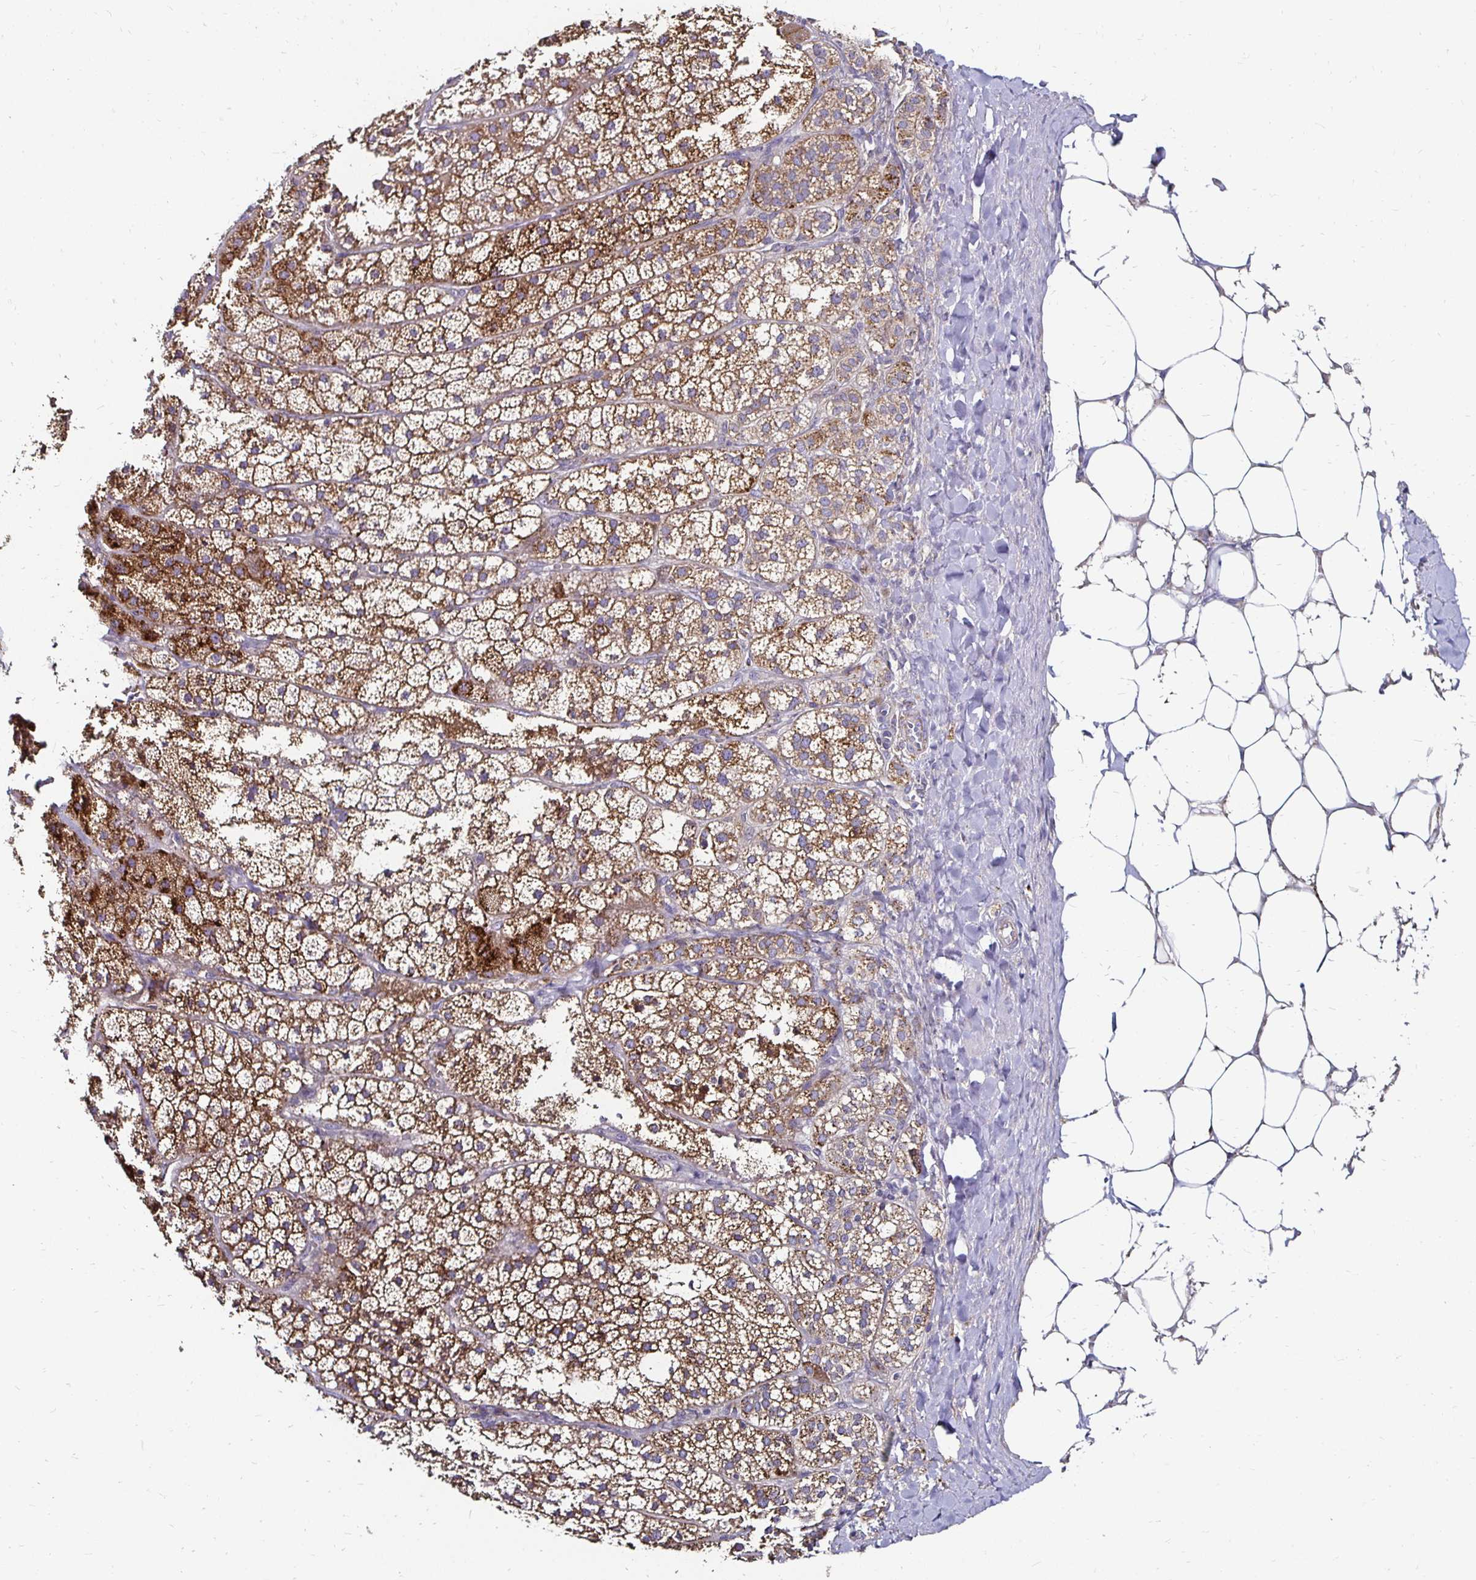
{"staining": {"intensity": "moderate", "quantity": ">75%", "location": "cytoplasmic/membranous"}, "tissue": "adrenal gland", "cell_type": "Glandular cells", "image_type": "normal", "snomed": [{"axis": "morphology", "description": "Normal tissue, NOS"}, {"axis": "topography", "description": "Adrenal gland"}], "caption": "Immunohistochemical staining of benign human adrenal gland demonstrates medium levels of moderate cytoplasmic/membranous positivity in about >75% of glandular cells.", "gene": "NCSTN", "patient": {"sex": "male", "age": 53}}